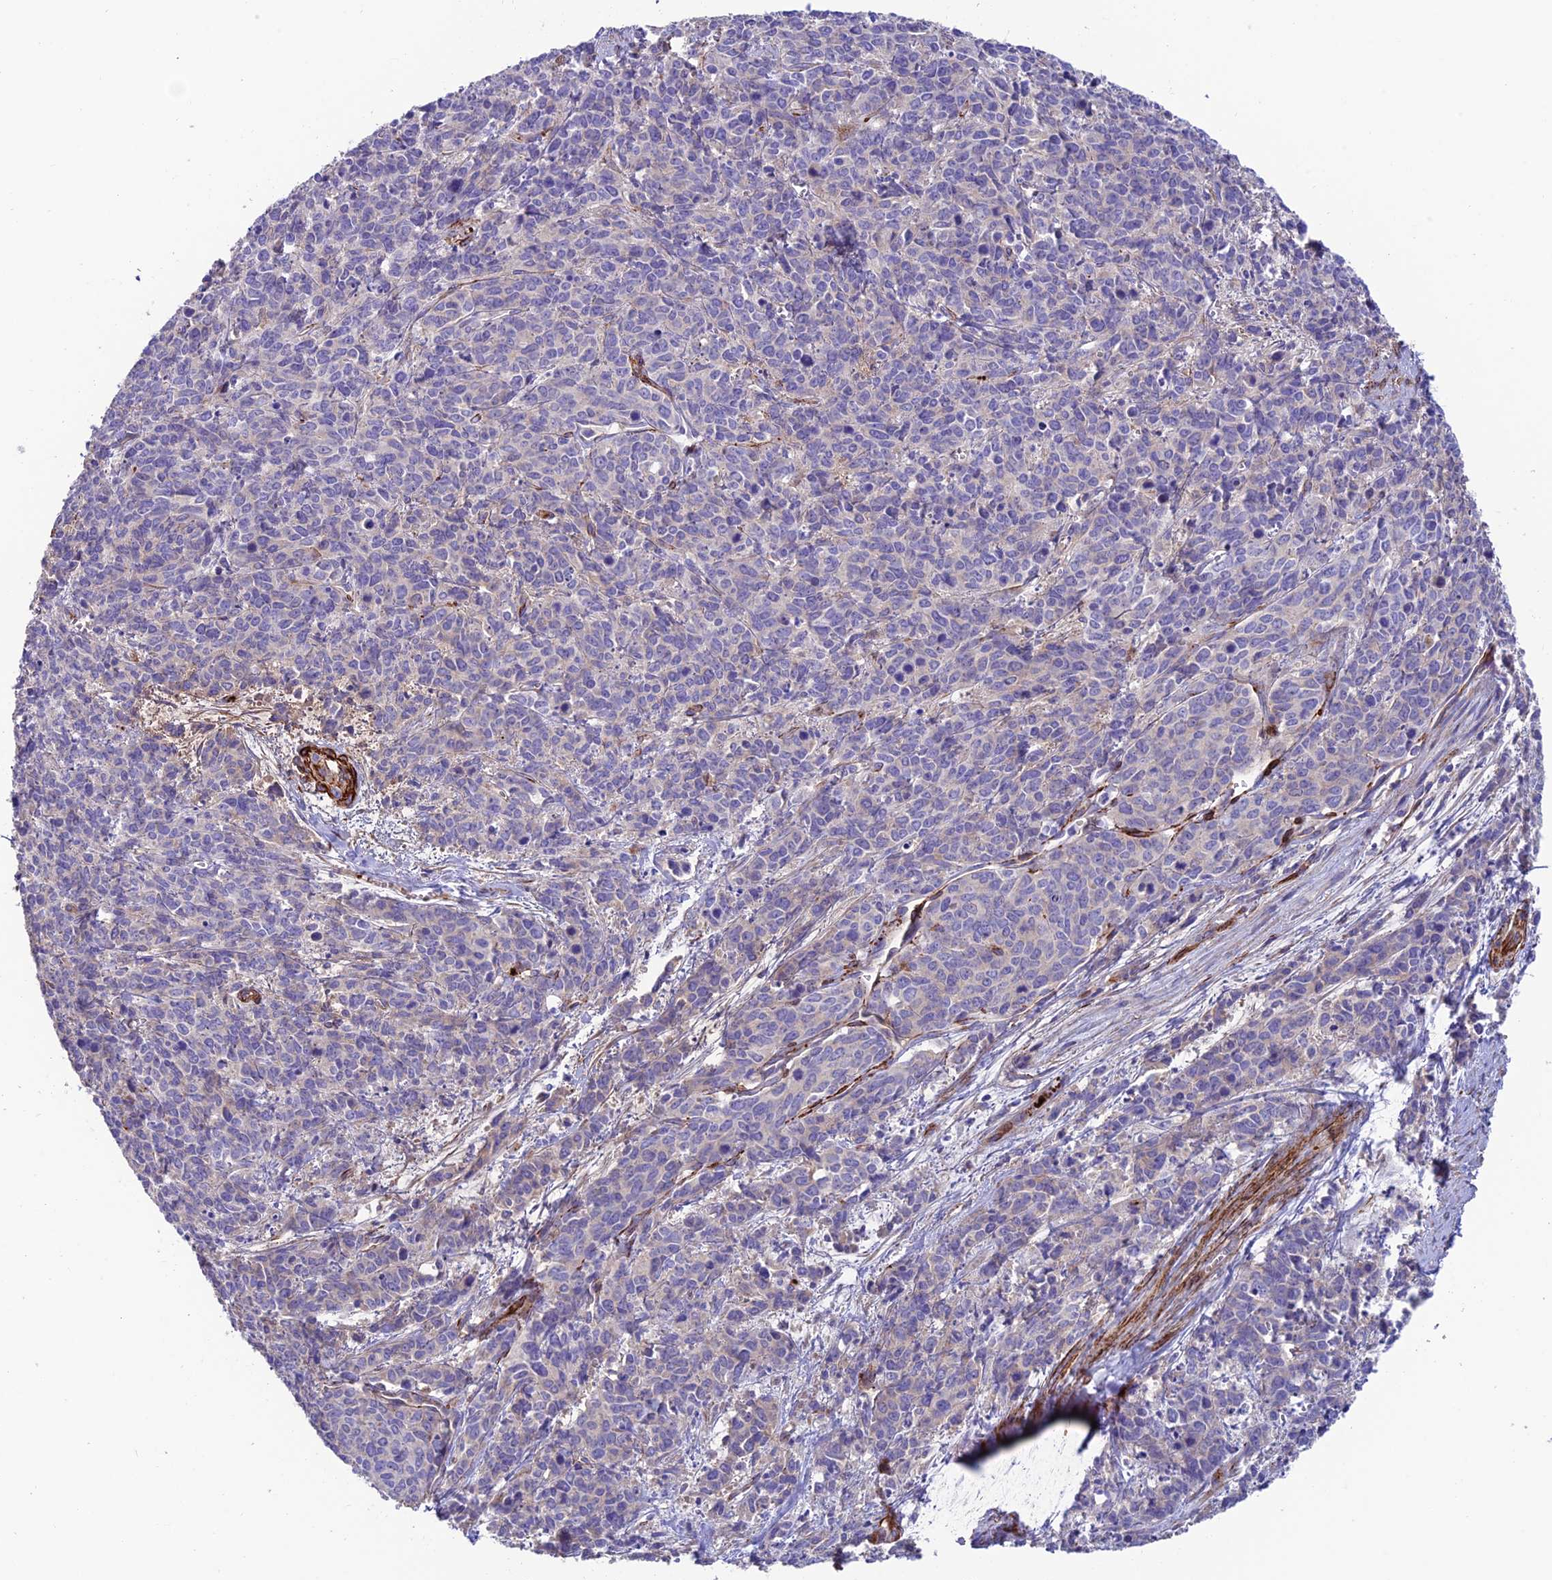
{"staining": {"intensity": "negative", "quantity": "none", "location": "none"}, "tissue": "cervical cancer", "cell_type": "Tumor cells", "image_type": "cancer", "snomed": [{"axis": "morphology", "description": "Squamous cell carcinoma, NOS"}, {"axis": "topography", "description": "Cervix"}], "caption": "Cervical cancer (squamous cell carcinoma) was stained to show a protein in brown. There is no significant staining in tumor cells. Nuclei are stained in blue.", "gene": "REX1BD", "patient": {"sex": "female", "age": 60}}